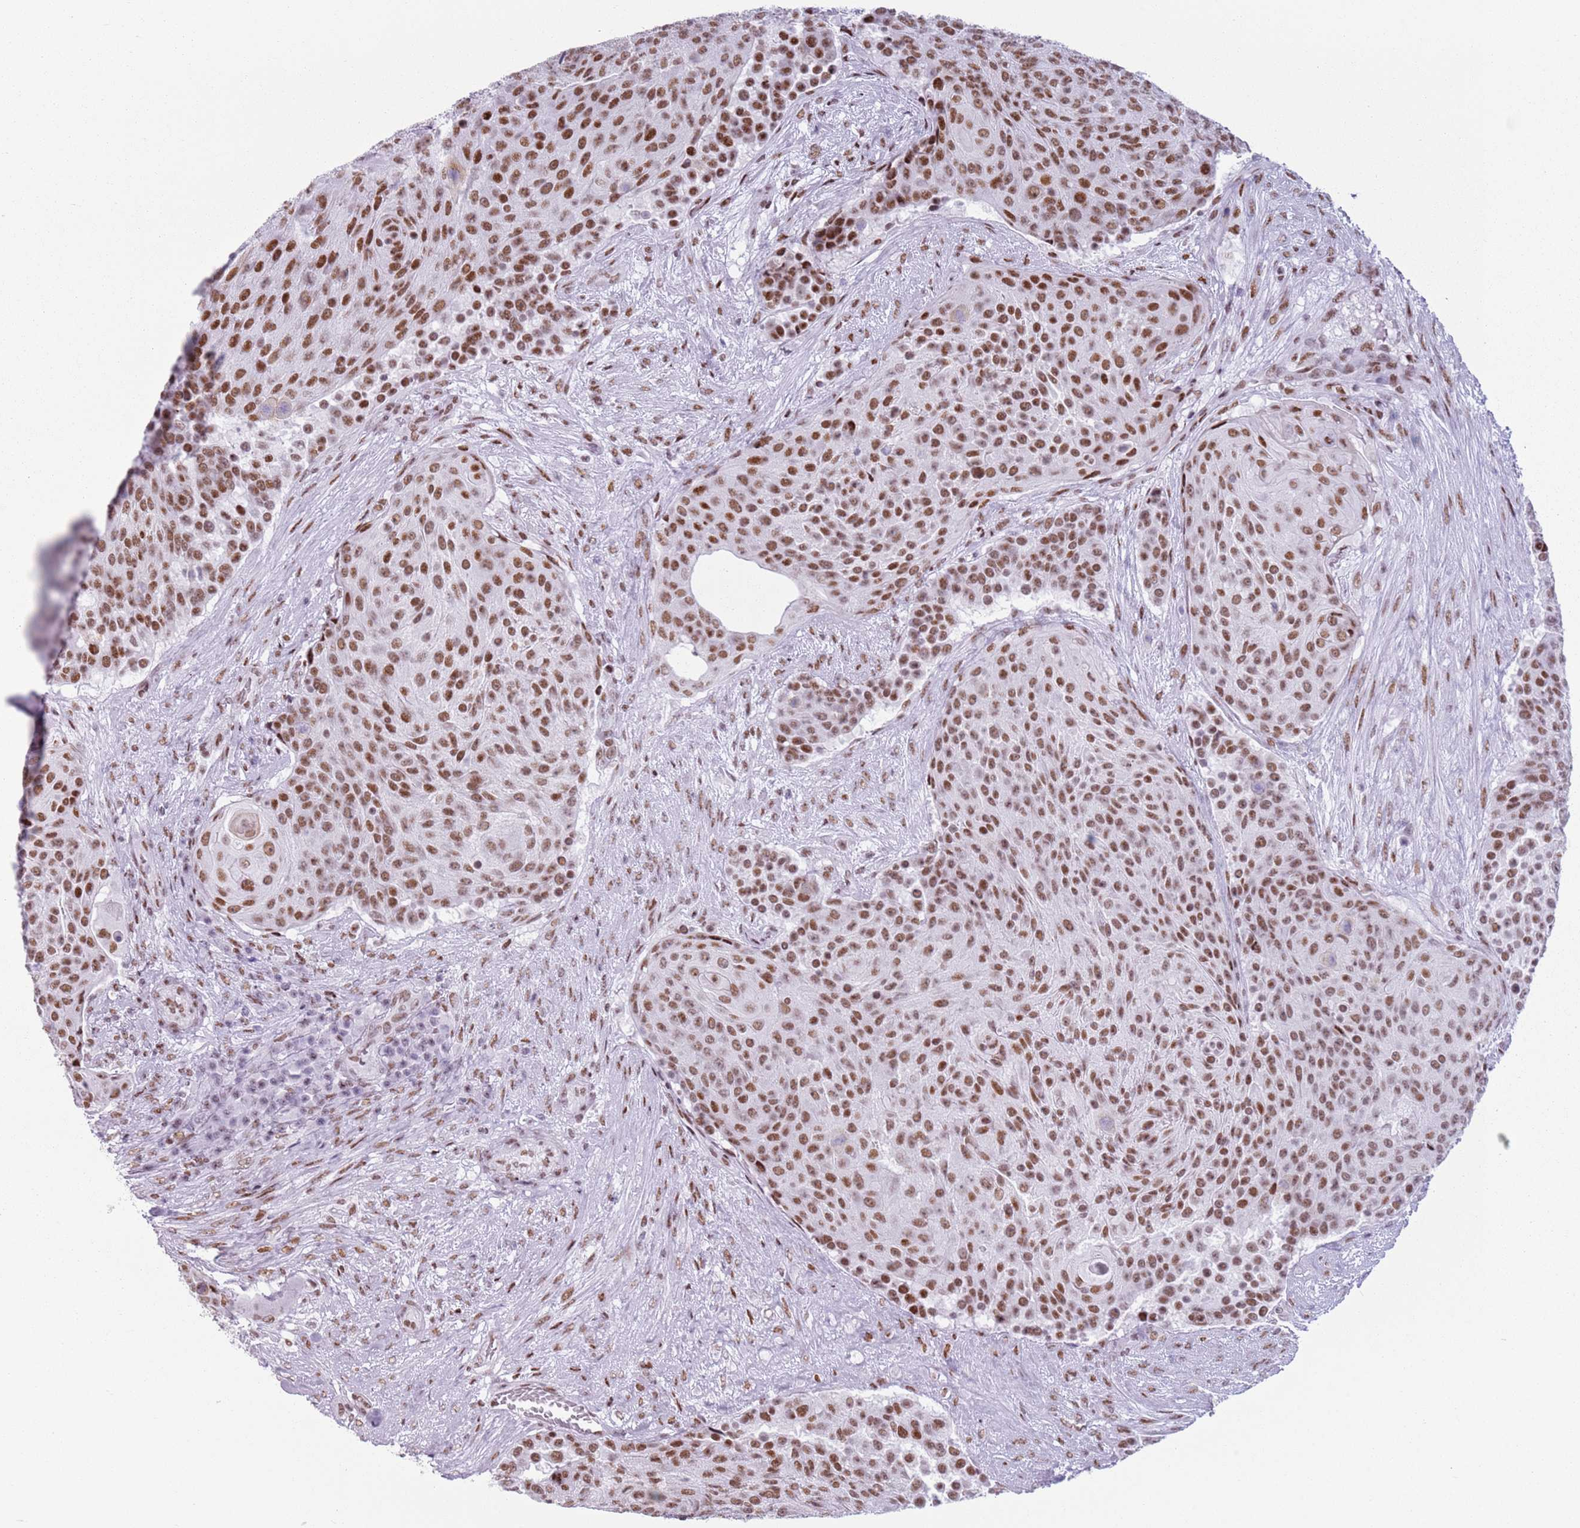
{"staining": {"intensity": "moderate", "quantity": ">75%", "location": "nuclear"}, "tissue": "urothelial cancer", "cell_type": "Tumor cells", "image_type": "cancer", "snomed": [{"axis": "morphology", "description": "Urothelial carcinoma, High grade"}, {"axis": "topography", "description": "Urinary bladder"}], "caption": "Urothelial cancer stained for a protein (brown) demonstrates moderate nuclear positive staining in about >75% of tumor cells.", "gene": "FAM104B", "patient": {"sex": "female", "age": 63}}